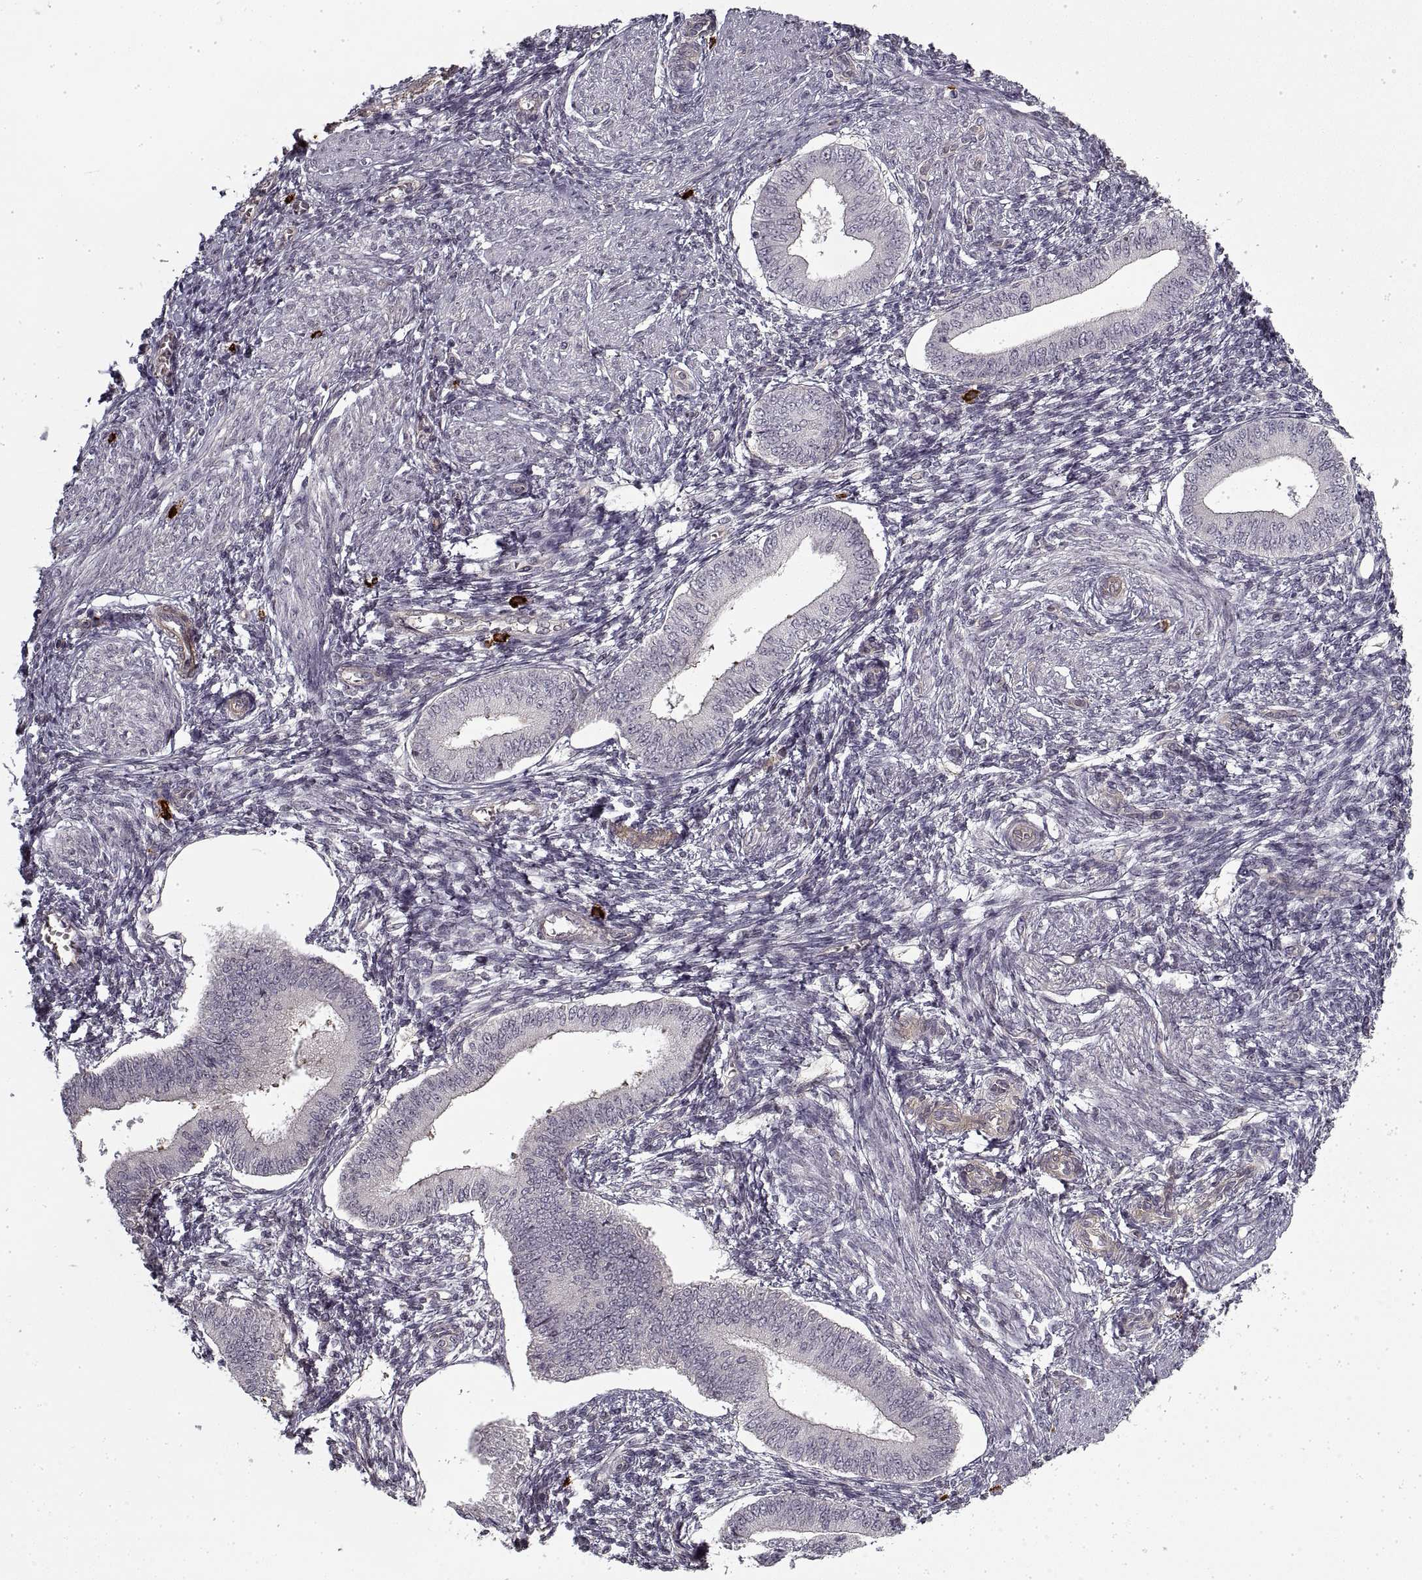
{"staining": {"intensity": "negative", "quantity": "none", "location": "none"}, "tissue": "endometrium", "cell_type": "Cells in endometrial stroma", "image_type": "normal", "snomed": [{"axis": "morphology", "description": "Normal tissue, NOS"}, {"axis": "topography", "description": "Endometrium"}], "caption": "DAB immunohistochemical staining of normal endometrium reveals no significant staining in cells in endometrial stroma. (Stains: DAB IHC with hematoxylin counter stain, Microscopy: brightfield microscopy at high magnification).", "gene": "LAMB2", "patient": {"sex": "female", "age": 42}}